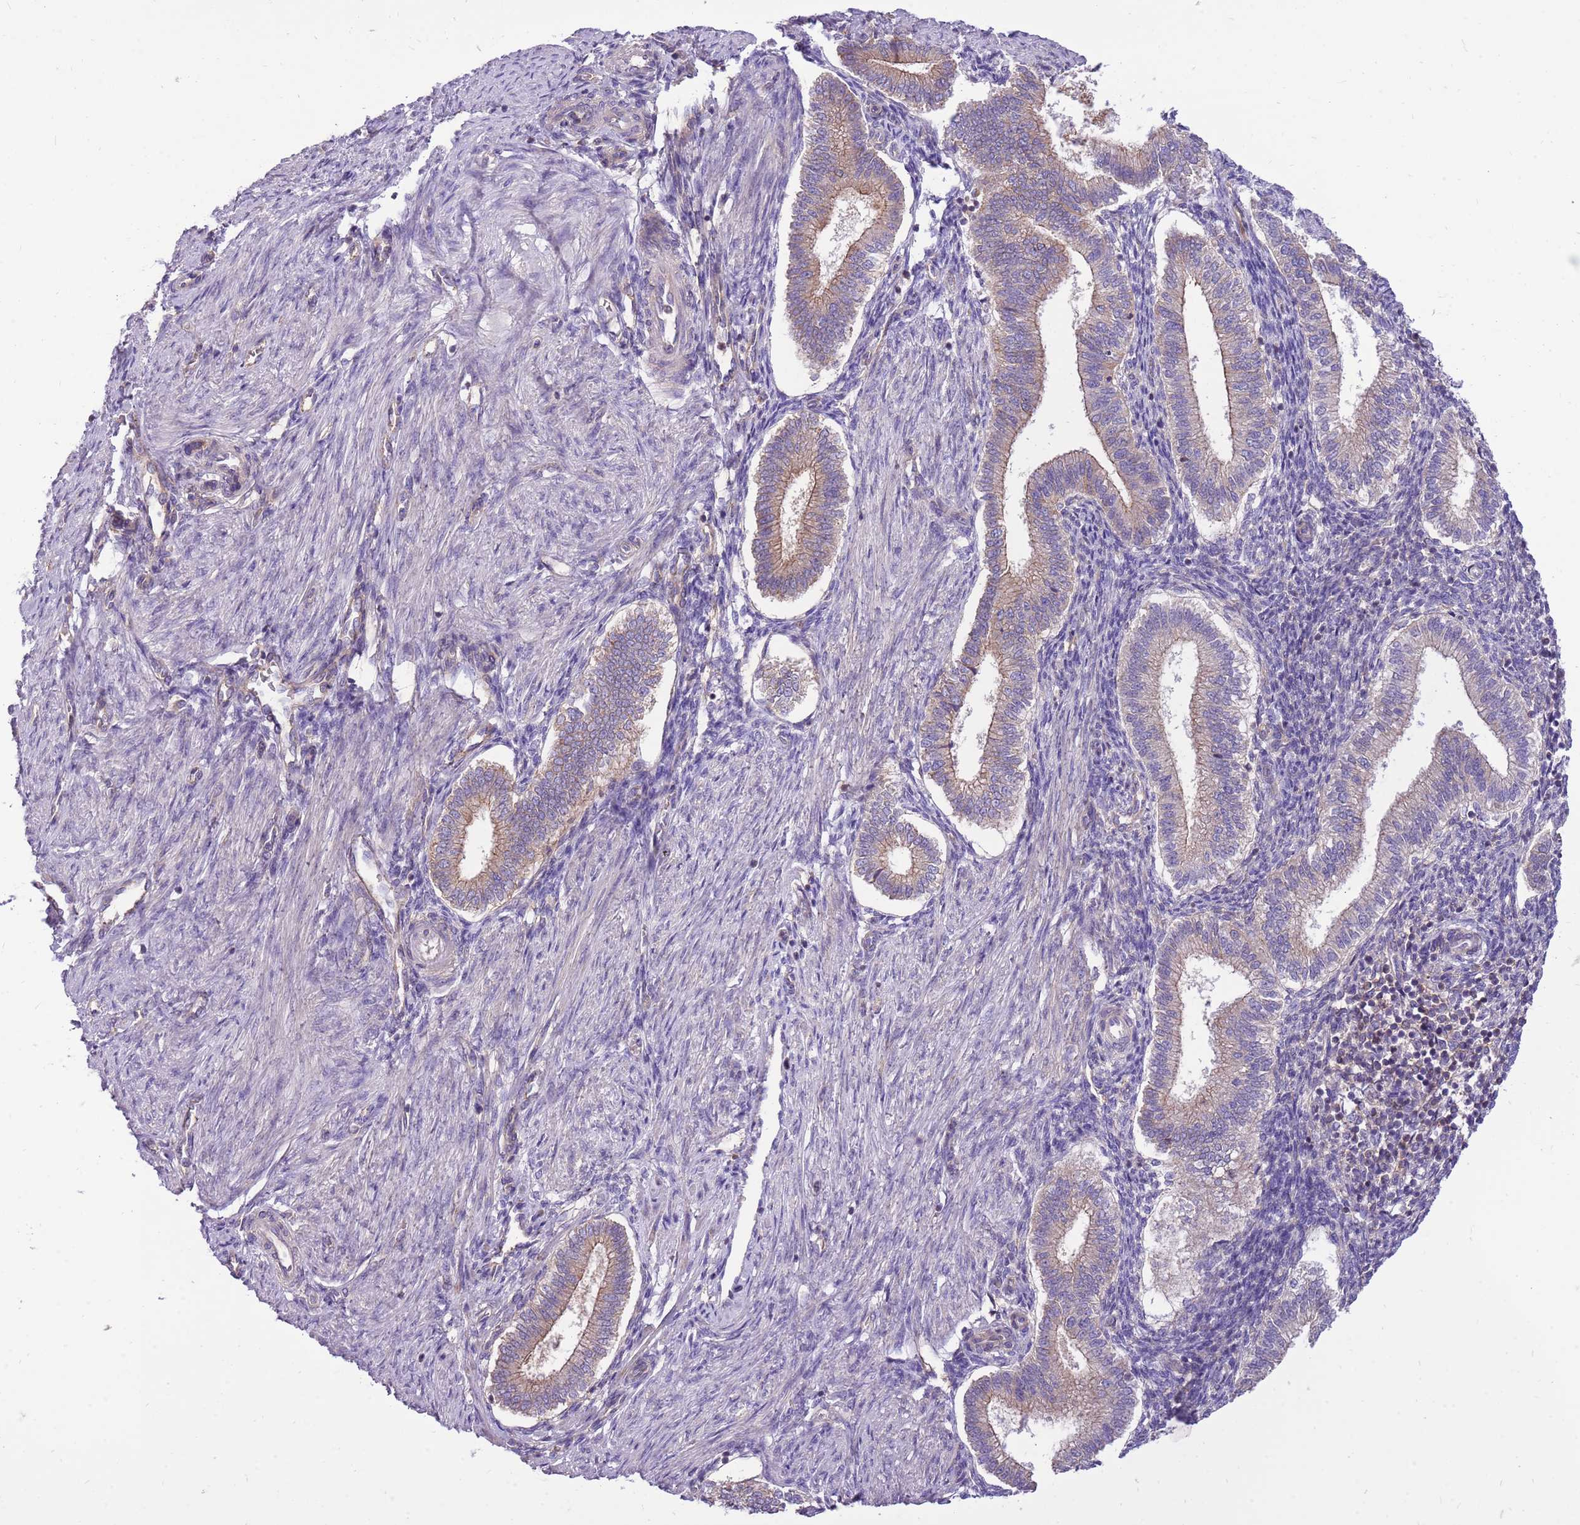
{"staining": {"intensity": "negative", "quantity": "none", "location": "none"}, "tissue": "endometrium", "cell_type": "Cells in endometrial stroma", "image_type": "normal", "snomed": [{"axis": "morphology", "description": "Normal tissue, NOS"}, {"axis": "topography", "description": "Endometrium"}], "caption": "Immunohistochemistry of benign endometrium shows no expression in cells in endometrial stroma.", "gene": "WDR90", "patient": {"sex": "female", "age": 25}}